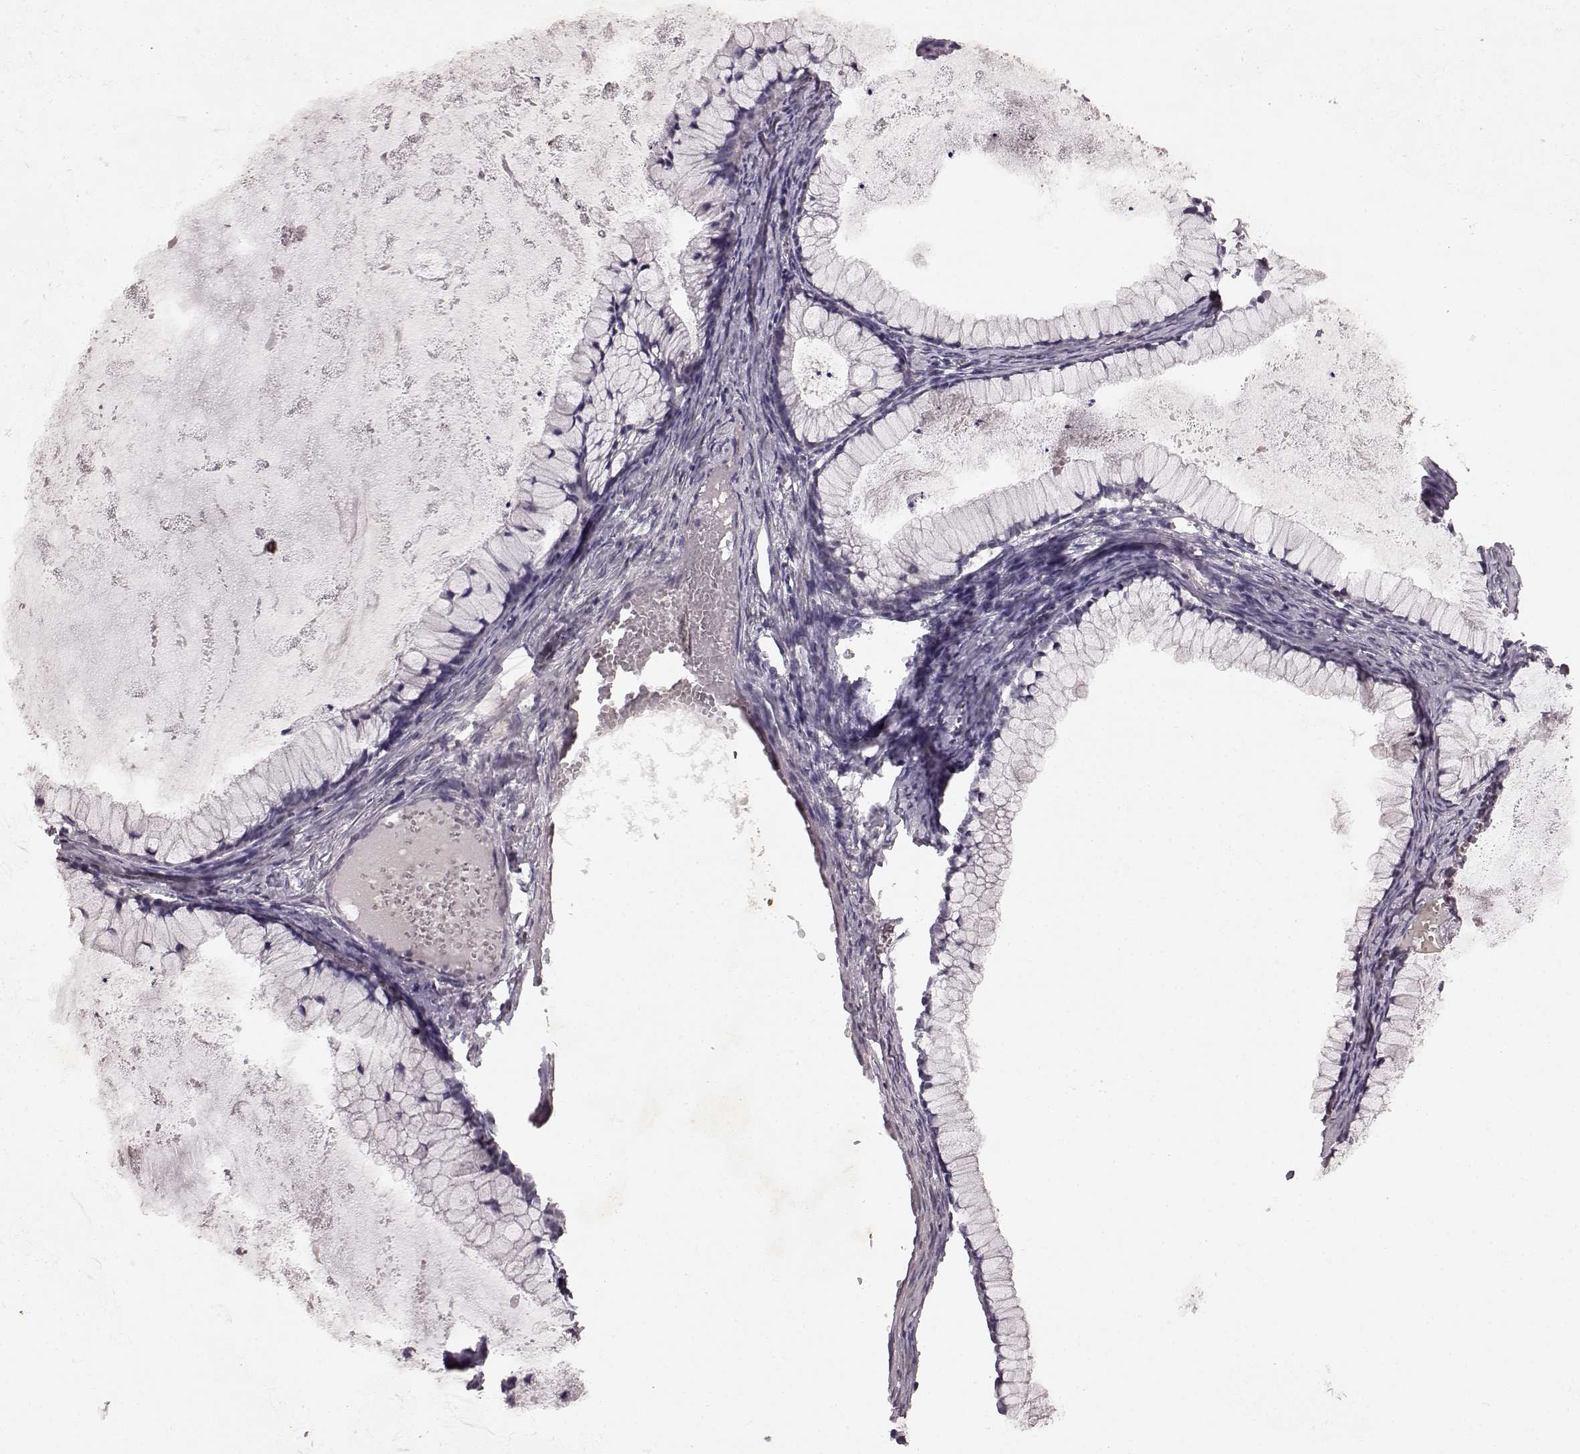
{"staining": {"intensity": "negative", "quantity": "none", "location": "none"}, "tissue": "ovarian cancer", "cell_type": "Tumor cells", "image_type": "cancer", "snomed": [{"axis": "morphology", "description": "Cystadenocarcinoma, mucinous, NOS"}, {"axis": "topography", "description": "Ovary"}], "caption": "High power microscopy photomicrograph of an IHC photomicrograph of mucinous cystadenocarcinoma (ovarian), revealing no significant positivity in tumor cells.", "gene": "SLC22A18", "patient": {"sex": "female", "age": 41}}